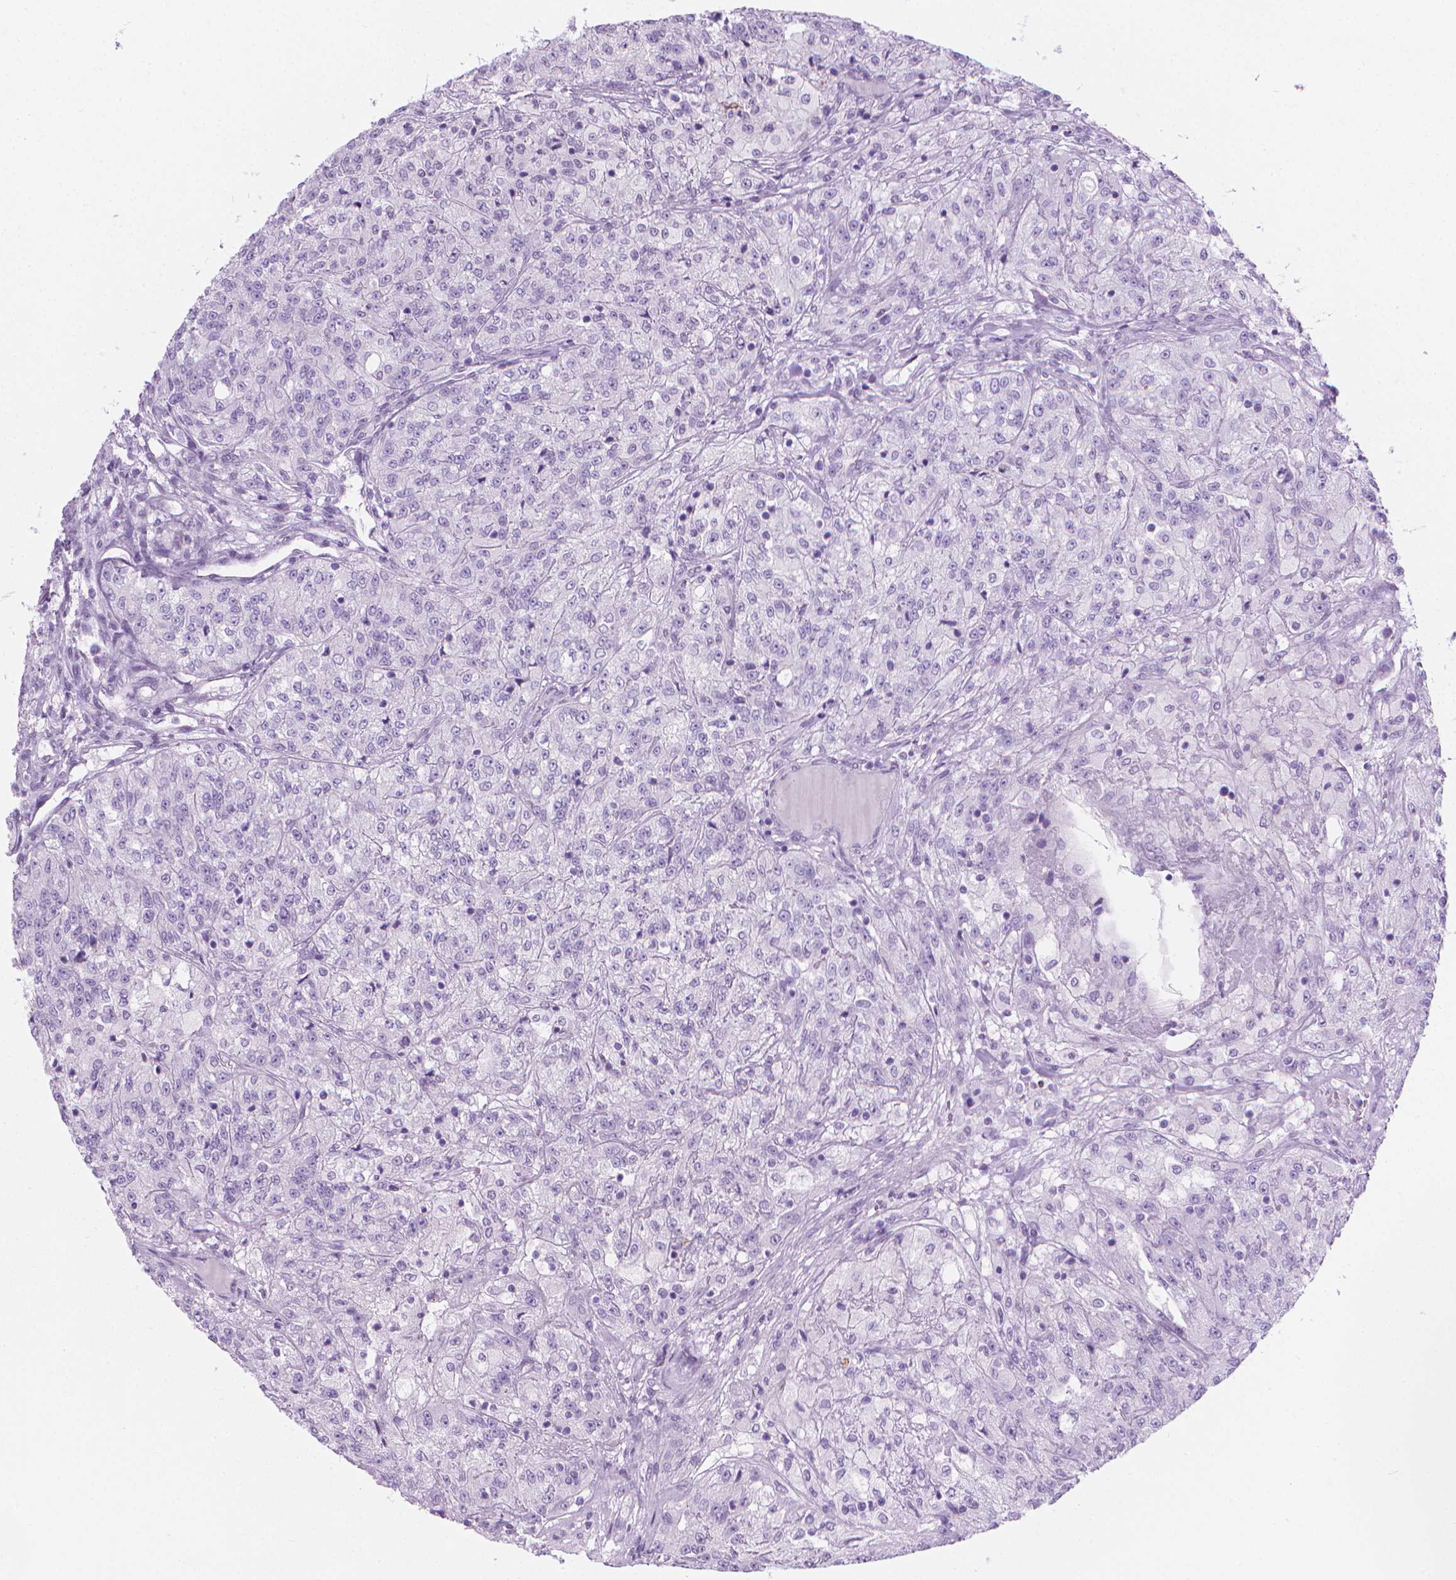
{"staining": {"intensity": "negative", "quantity": "none", "location": "none"}, "tissue": "renal cancer", "cell_type": "Tumor cells", "image_type": "cancer", "snomed": [{"axis": "morphology", "description": "Adenocarcinoma, NOS"}, {"axis": "topography", "description": "Kidney"}], "caption": "IHC histopathology image of neoplastic tissue: renal adenocarcinoma stained with DAB (3,3'-diaminobenzidine) displays no significant protein positivity in tumor cells.", "gene": "CFAP52", "patient": {"sex": "female", "age": 63}}